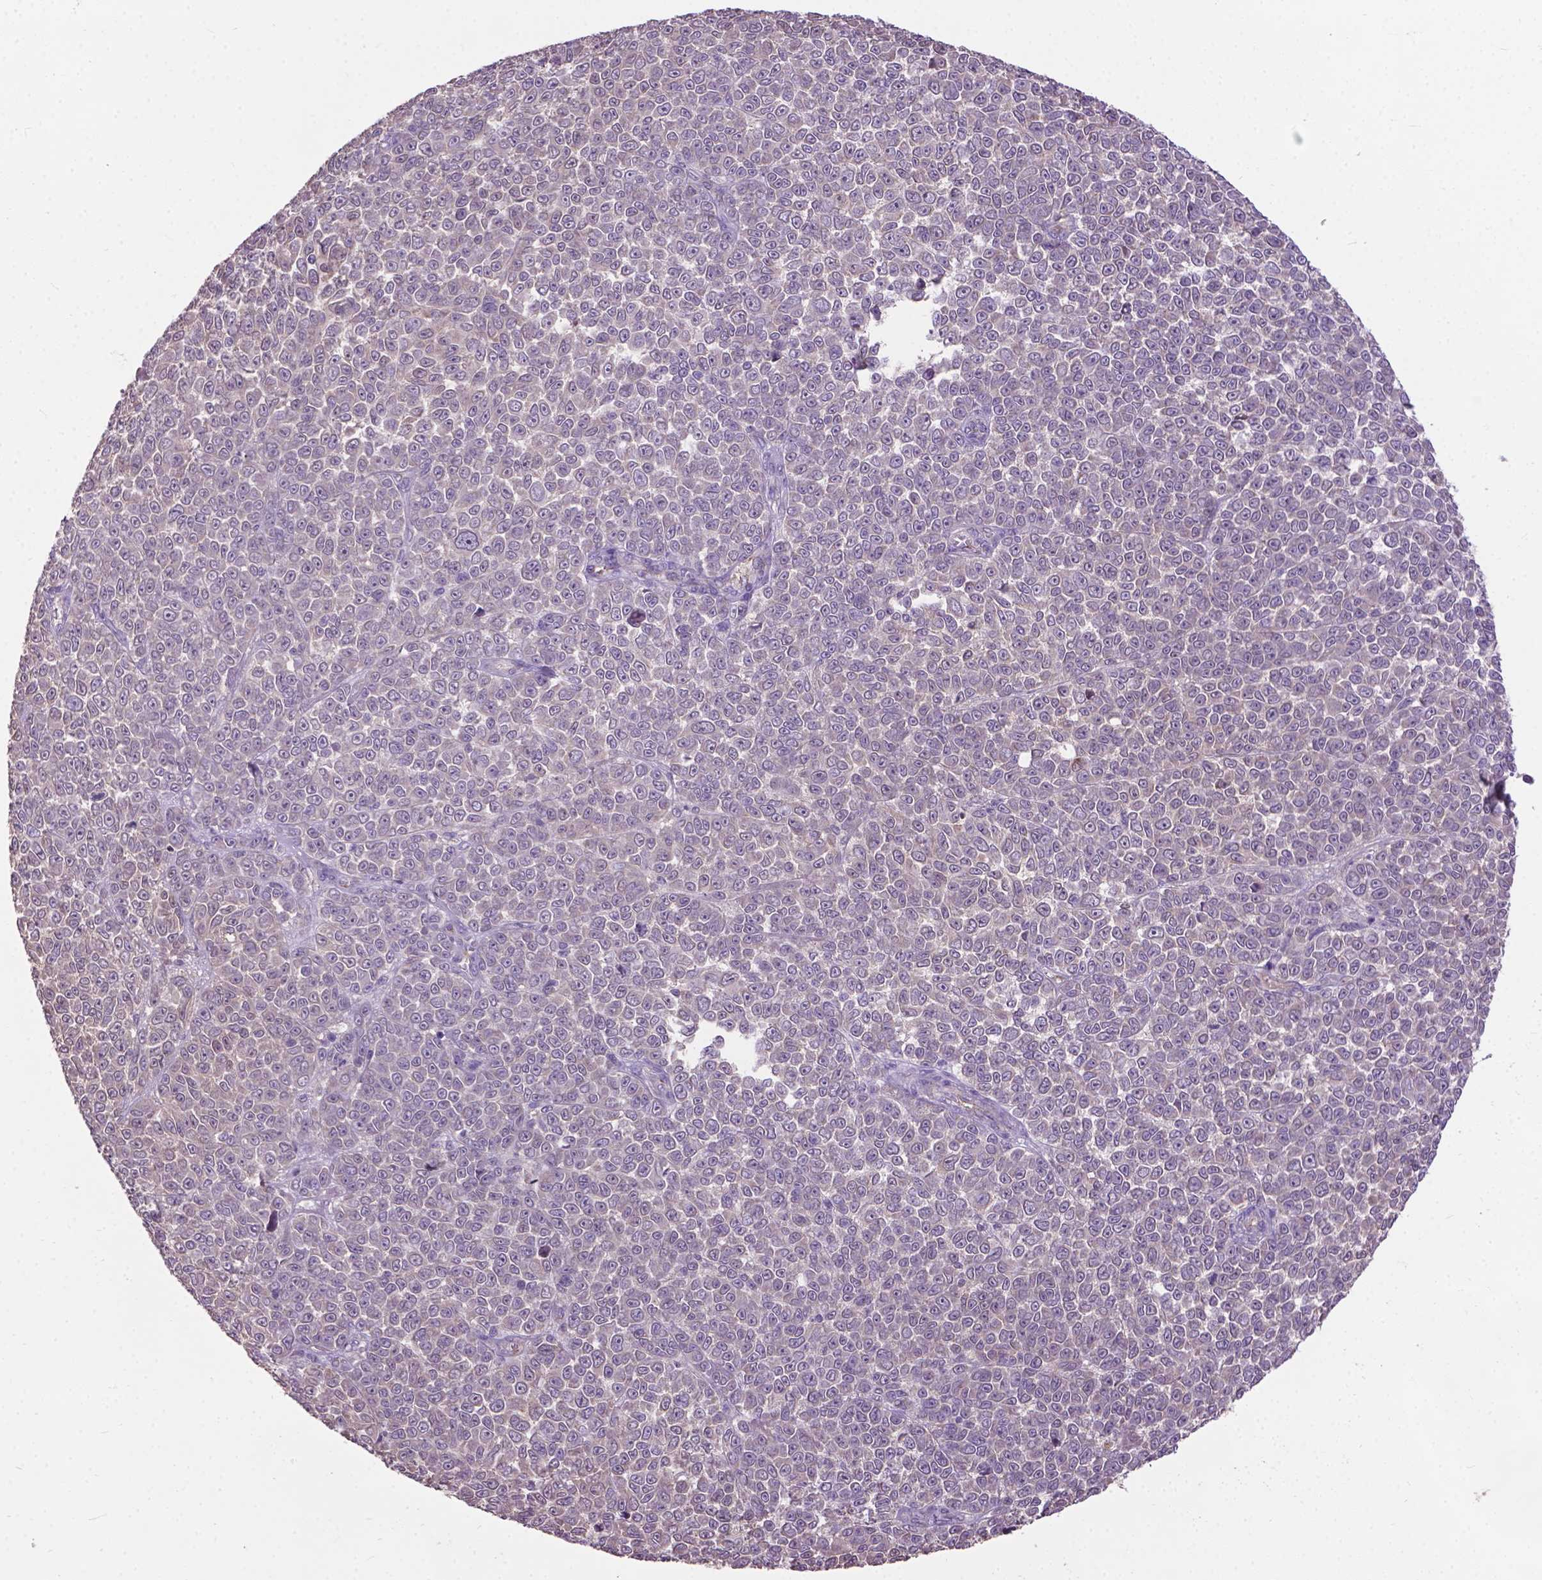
{"staining": {"intensity": "negative", "quantity": "none", "location": "none"}, "tissue": "melanoma", "cell_type": "Tumor cells", "image_type": "cancer", "snomed": [{"axis": "morphology", "description": "Malignant melanoma, NOS"}, {"axis": "topography", "description": "Skin"}], "caption": "This is an IHC histopathology image of human malignant melanoma. There is no staining in tumor cells.", "gene": "ZNF337", "patient": {"sex": "female", "age": 95}}